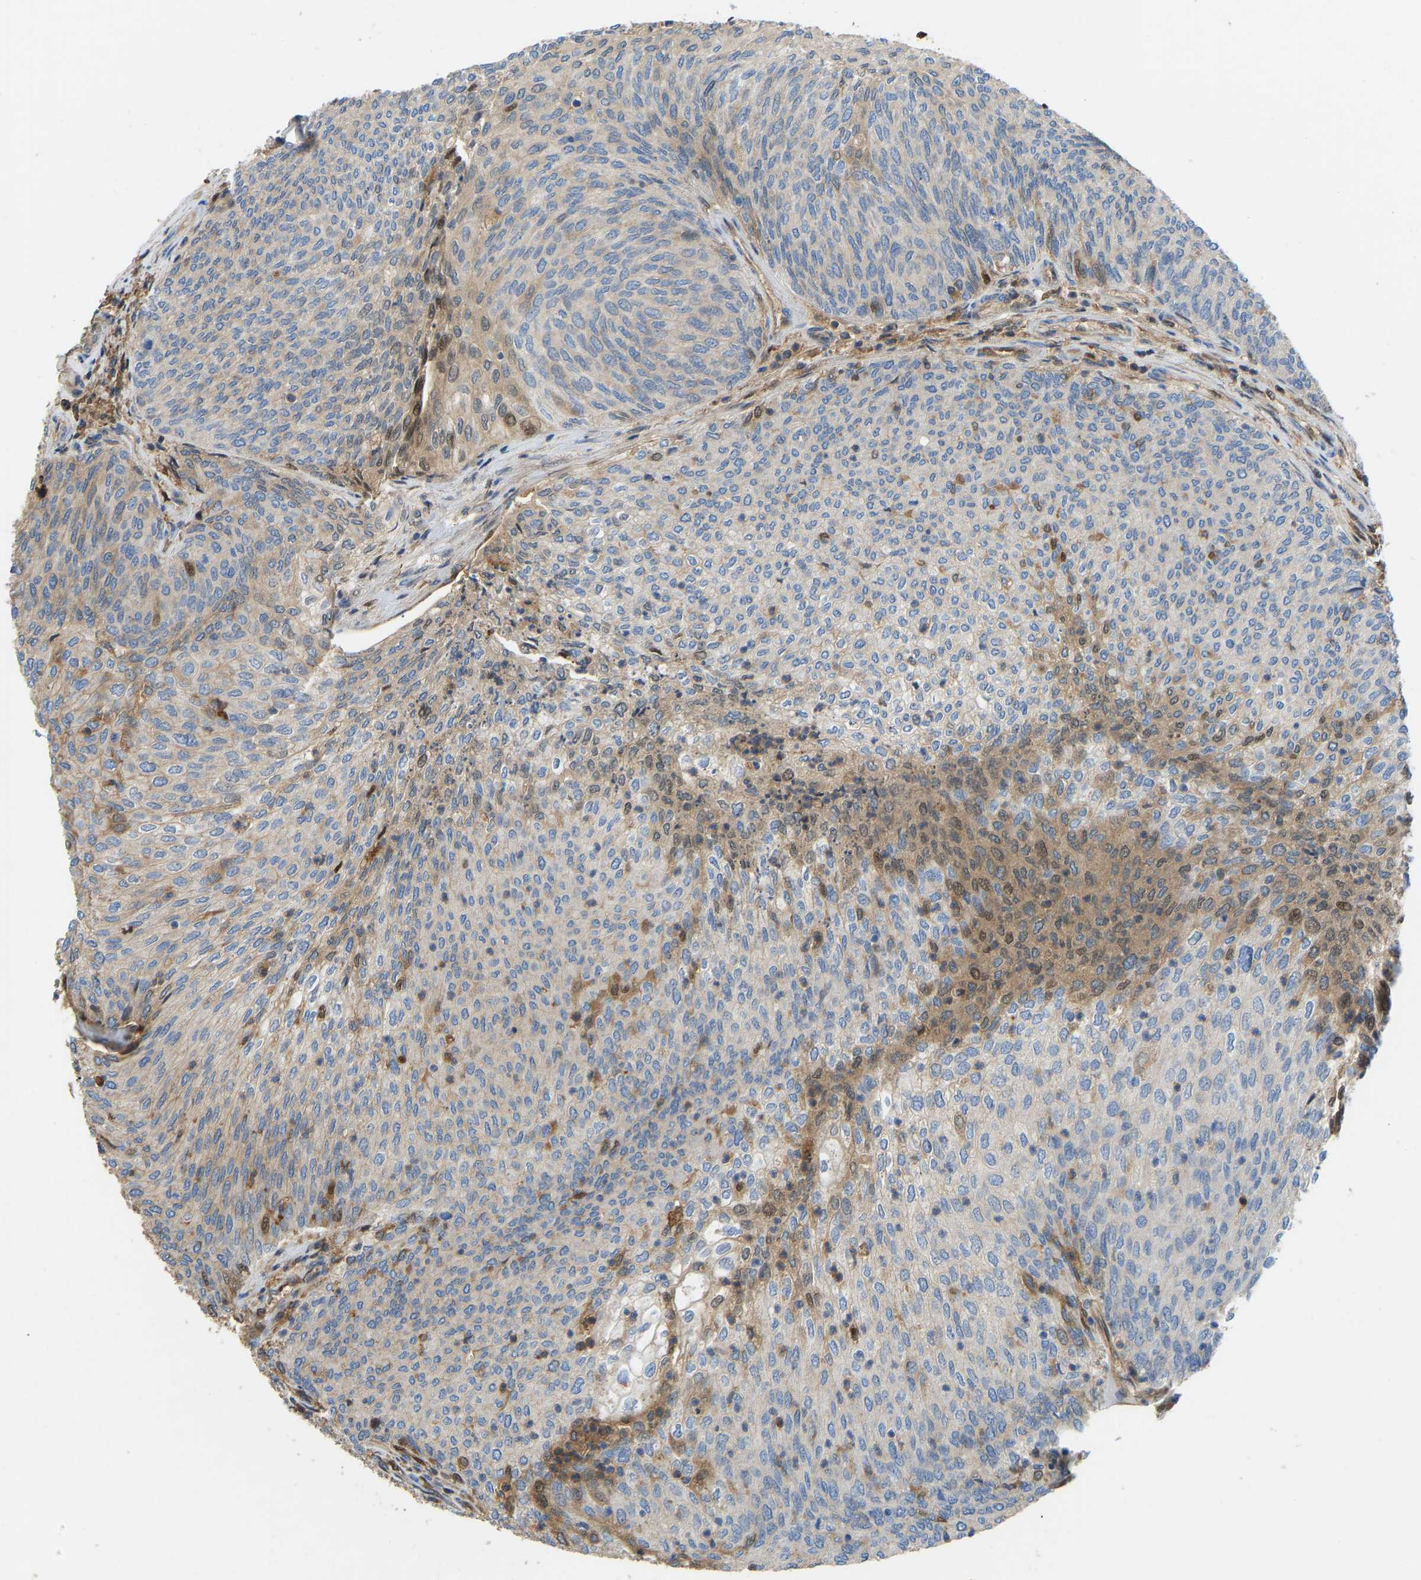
{"staining": {"intensity": "moderate", "quantity": "<25%", "location": "cytoplasmic/membranous,nuclear"}, "tissue": "urothelial cancer", "cell_type": "Tumor cells", "image_type": "cancer", "snomed": [{"axis": "morphology", "description": "Urothelial carcinoma, Low grade"}, {"axis": "topography", "description": "Urinary bladder"}], "caption": "The histopathology image reveals immunohistochemical staining of urothelial cancer. There is moderate cytoplasmic/membranous and nuclear positivity is seen in about <25% of tumor cells.", "gene": "VCPKMT", "patient": {"sex": "female", "age": 79}}